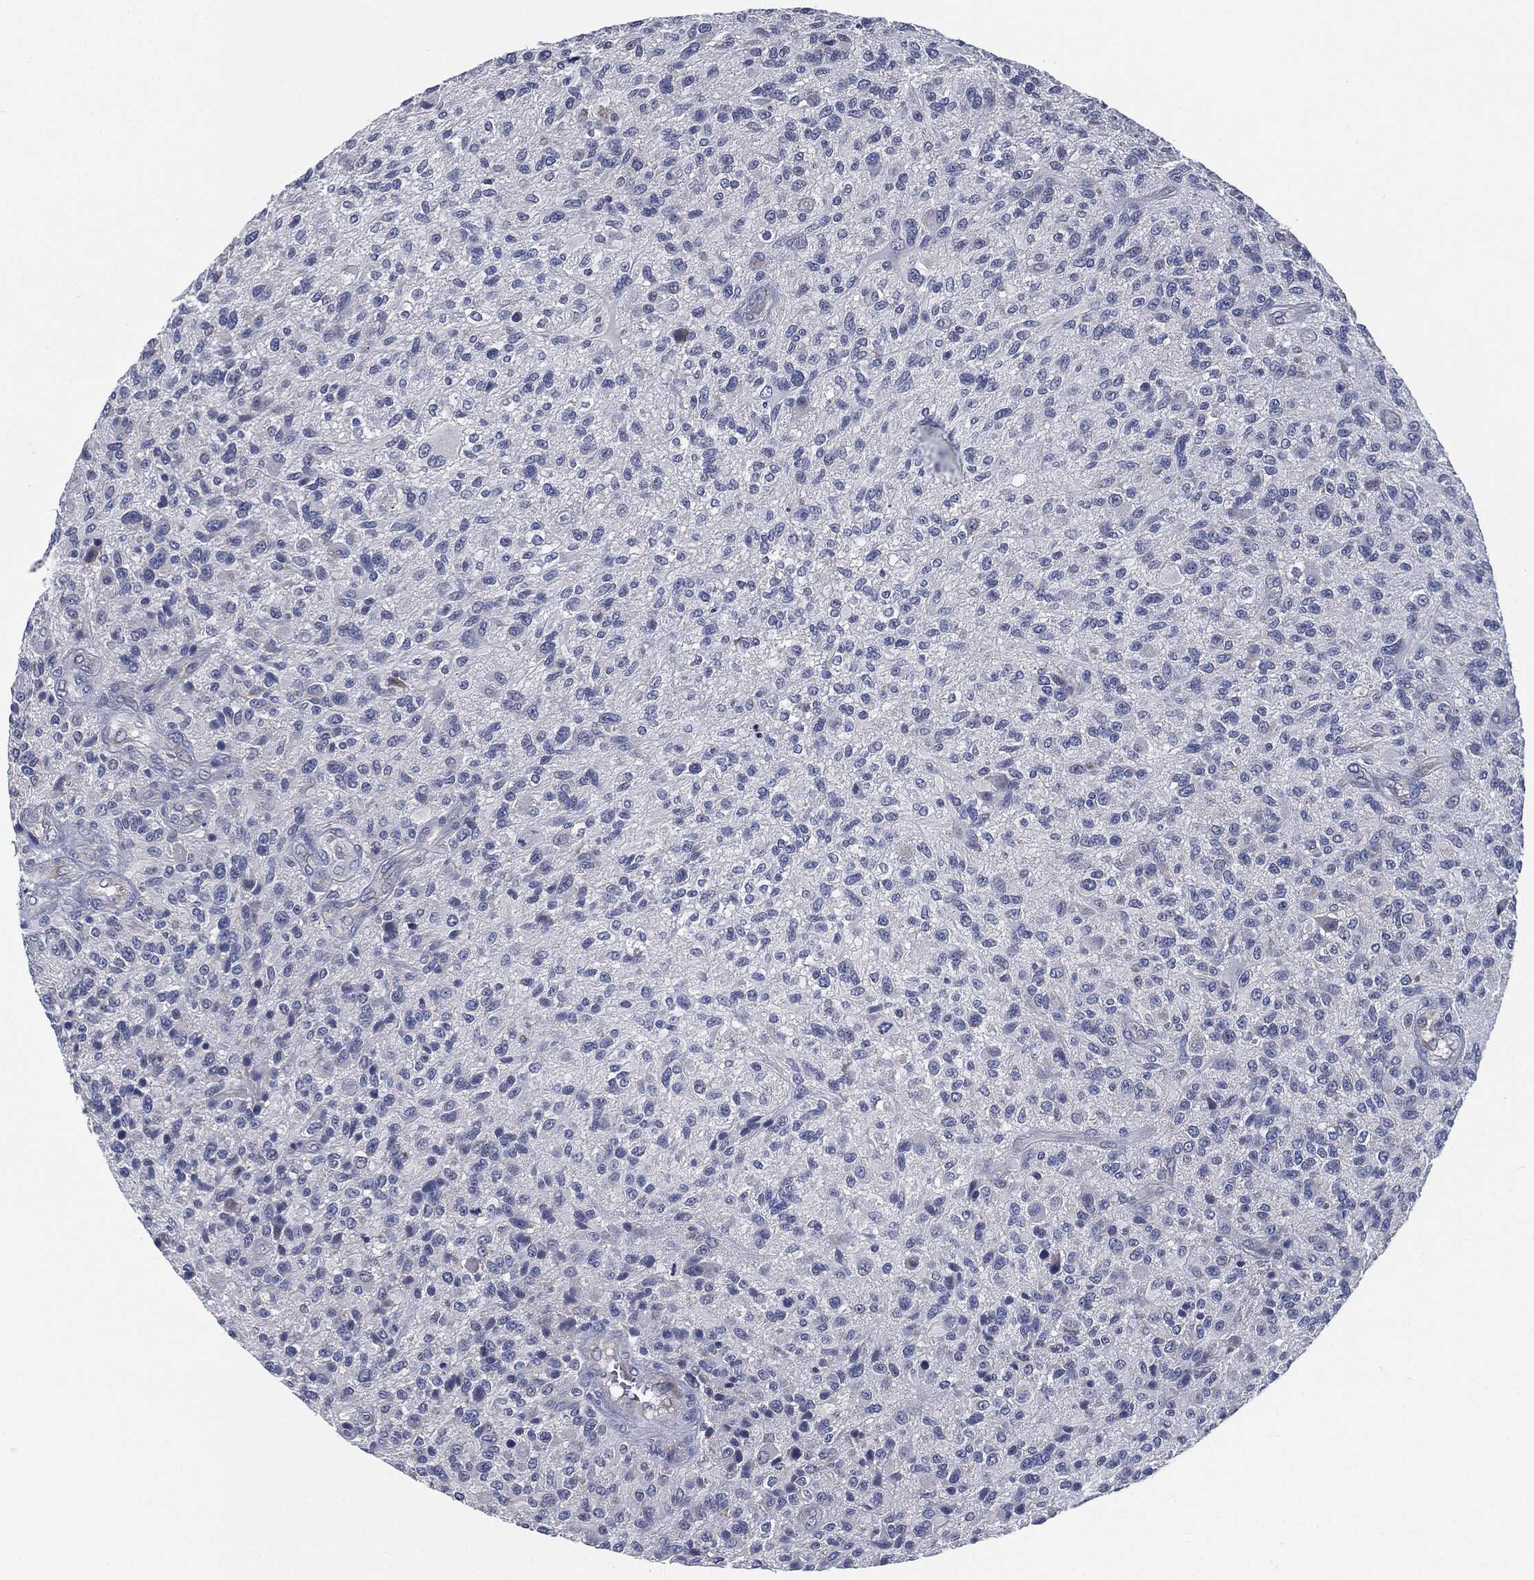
{"staining": {"intensity": "negative", "quantity": "none", "location": "none"}, "tissue": "glioma", "cell_type": "Tumor cells", "image_type": "cancer", "snomed": [{"axis": "morphology", "description": "Glioma, malignant, High grade"}, {"axis": "topography", "description": "Brain"}], "caption": "Protein analysis of glioma displays no significant positivity in tumor cells.", "gene": "SIGLEC9", "patient": {"sex": "male", "age": 47}}